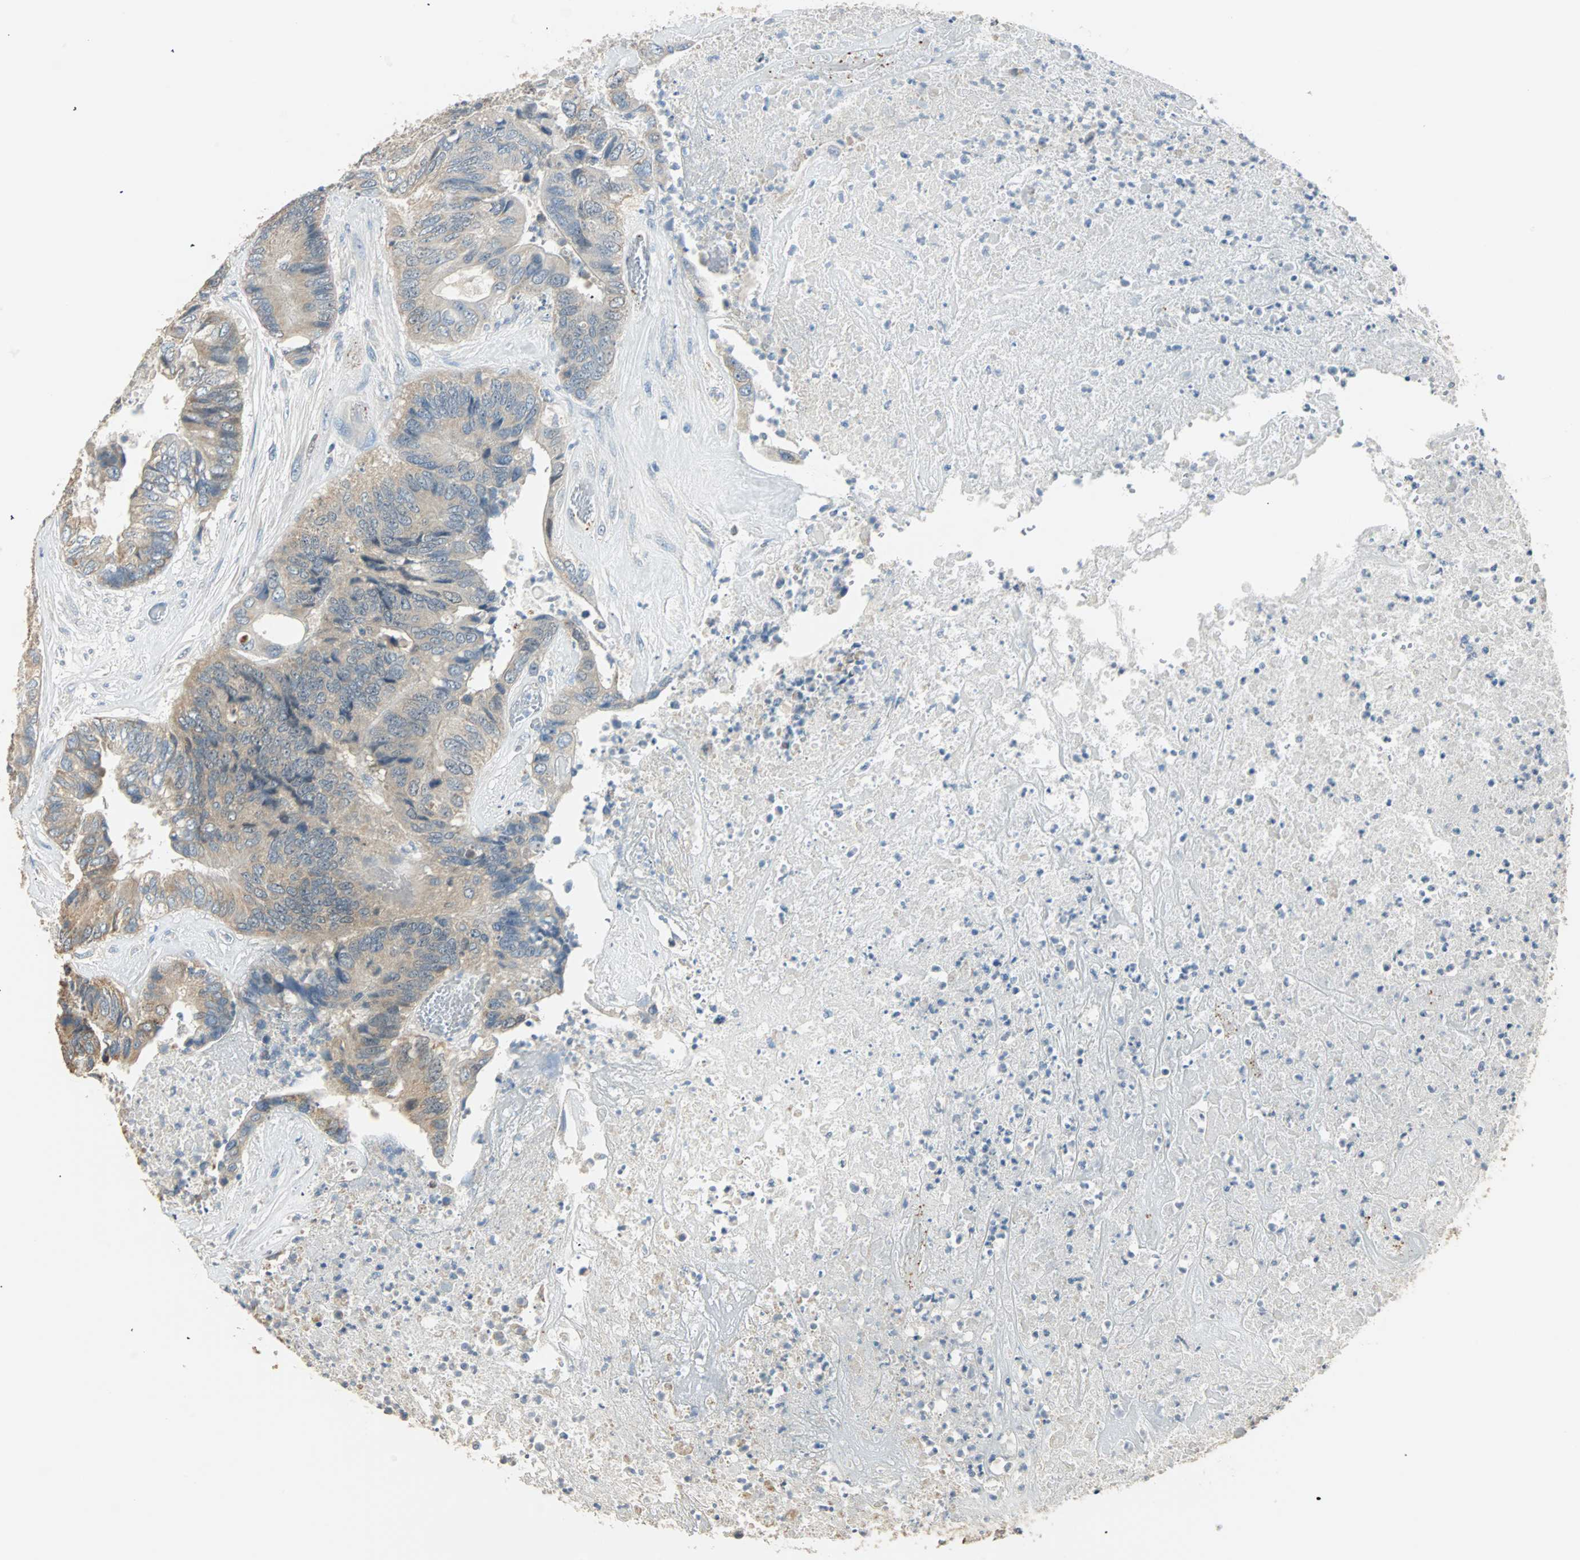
{"staining": {"intensity": "weak", "quantity": "25%-75%", "location": "cytoplasmic/membranous"}, "tissue": "colorectal cancer", "cell_type": "Tumor cells", "image_type": "cancer", "snomed": [{"axis": "morphology", "description": "Adenocarcinoma, NOS"}, {"axis": "topography", "description": "Rectum"}], "caption": "This is a histology image of immunohistochemistry staining of colorectal cancer (adenocarcinoma), which shows weak expression in the cytoplasmic/membranous of tumor cells.", "gene": "RAD18", "patient": {"sex": "male", "age": 55}}